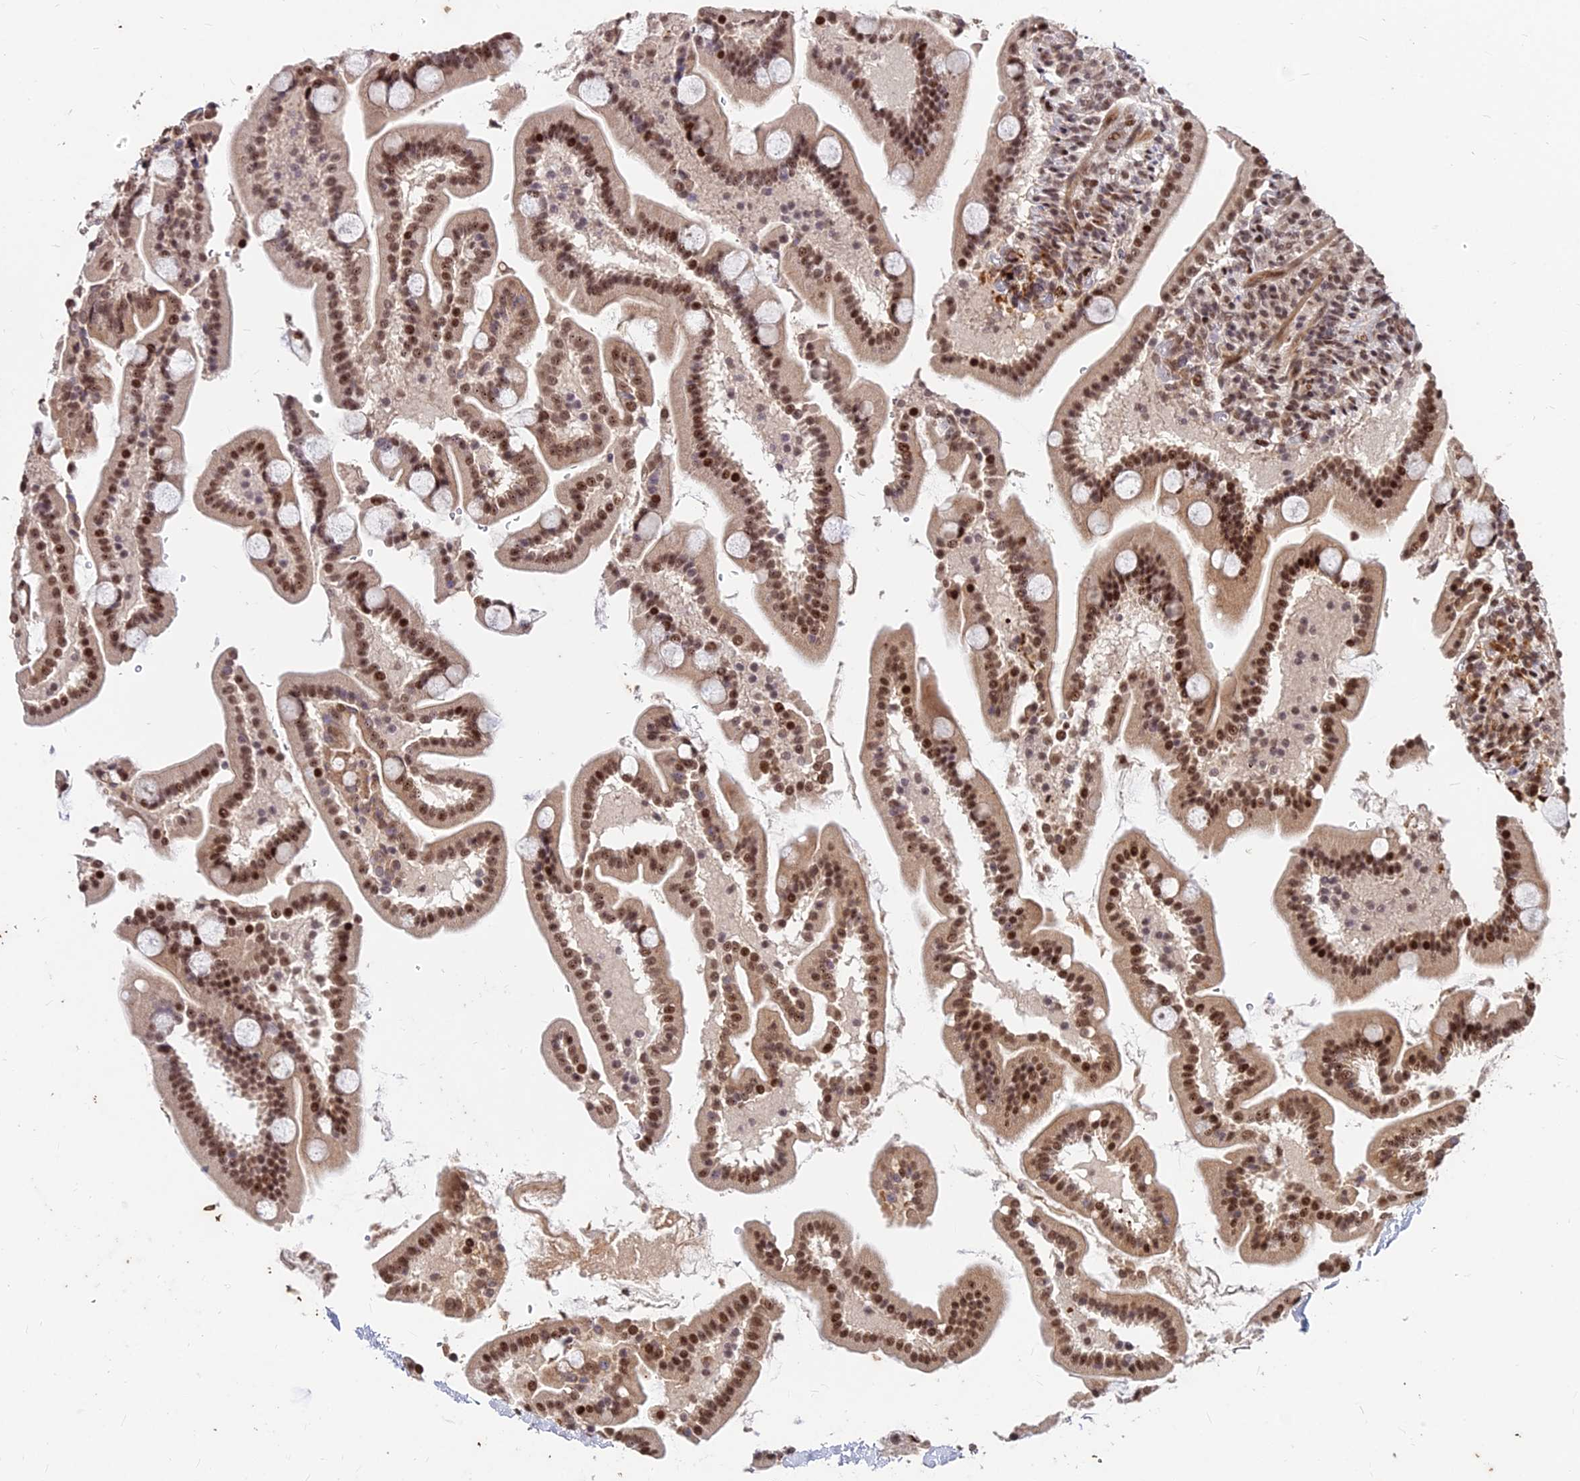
{"staining": {"intensity": "strong", "quantity": ">75%", "location": "nuclear"}, "tissue": "duodenum", "cell_type": "Glandular cells", "image_type": "normal", "snomed": [{"axis": "morphology", "description": "Normal tissue, NOS"}, {"axis": "topography", "description": "Duodenum"}], "caption": "This is a micrograph of immunohistochemistry staining of benign duodenum, which shows strong positivity in the nuclear of glandular cells.", "gene": "ZBED4", "patient": {"sex": "male", "age": 55}}